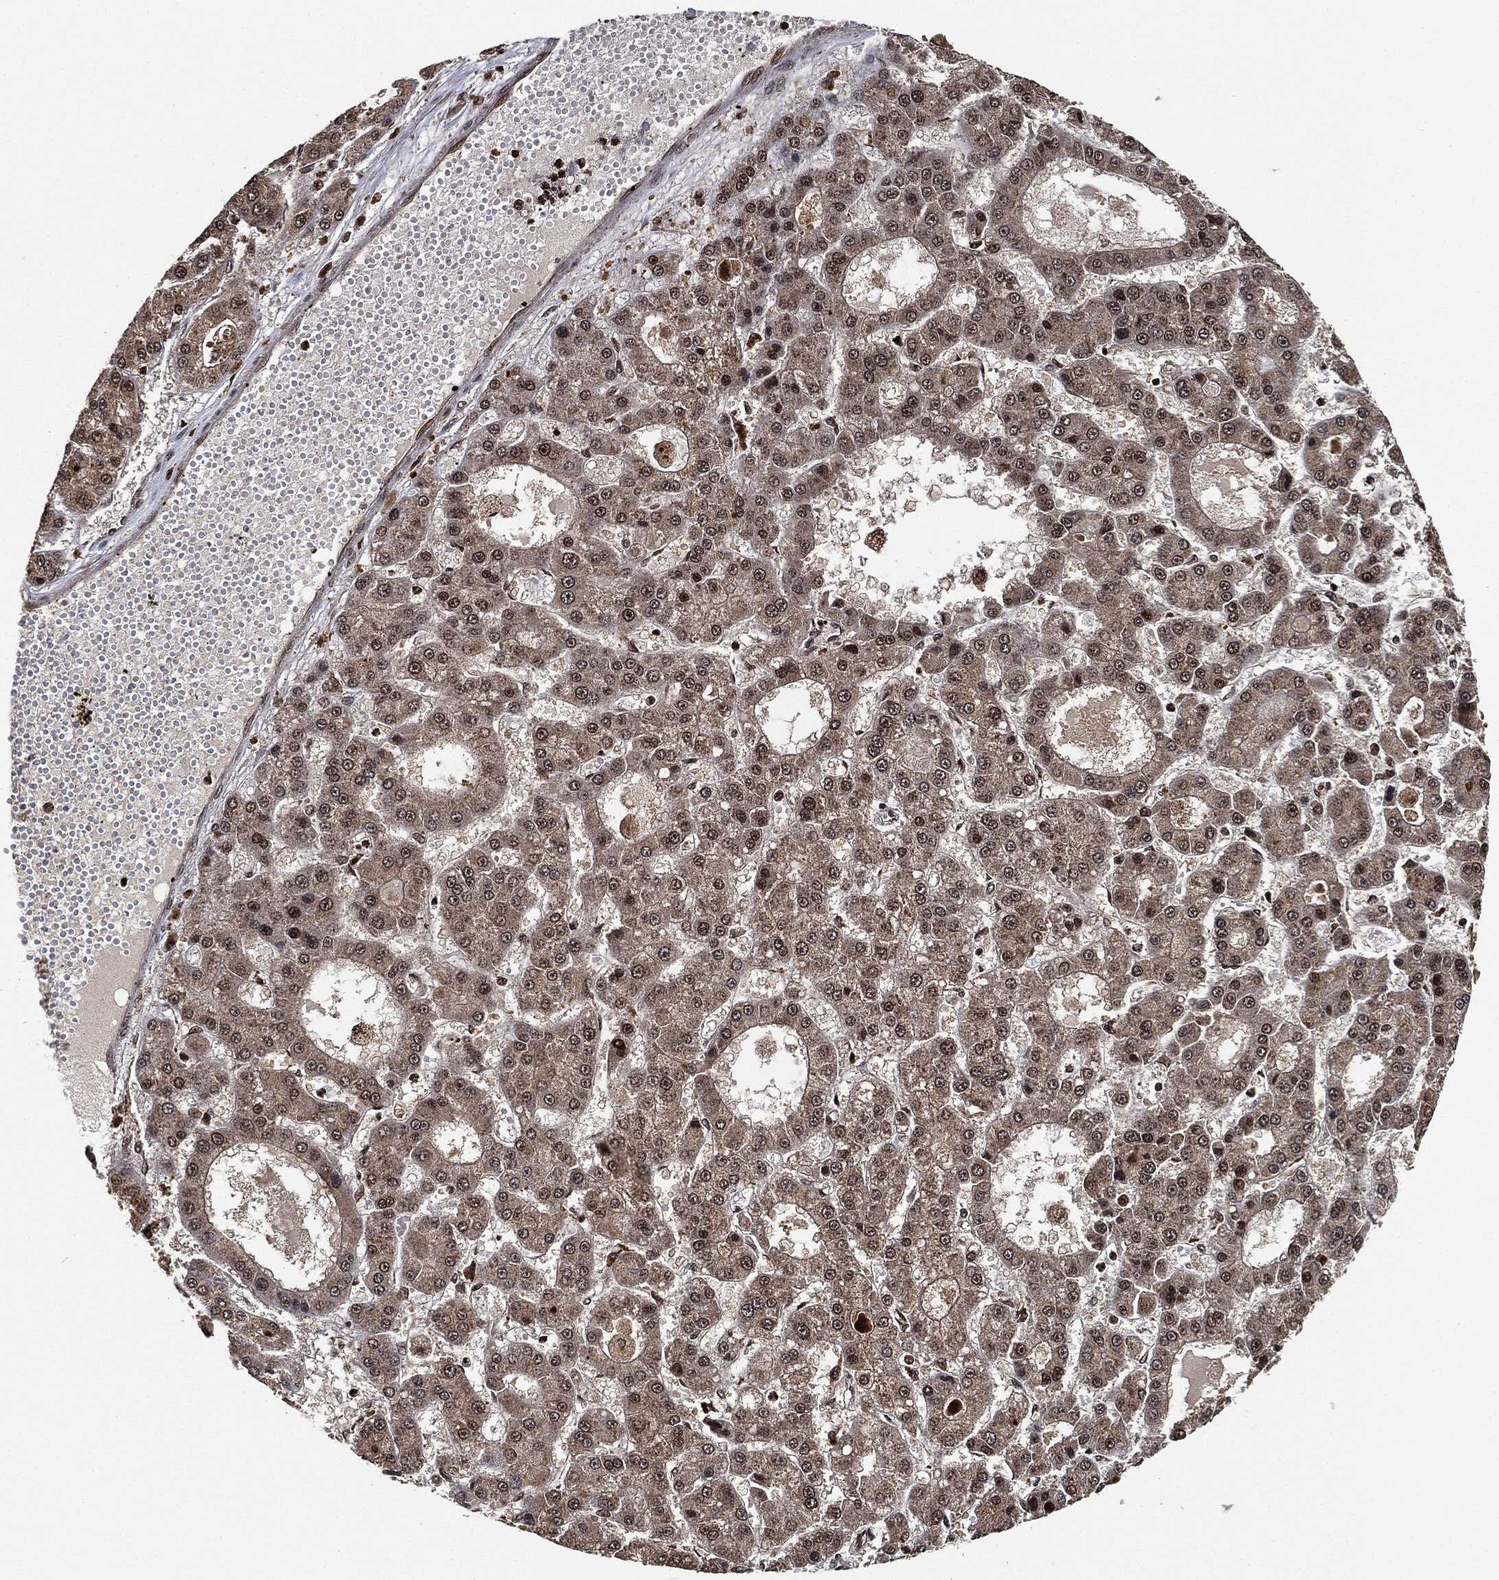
{"staining": {"intensity": "weak", "quantity": "25%-75%", "location": "cytoplasmic/membranous,nuclear"}, "tissue": "liver cancer", "cell_type": "Tumor cells", "image_type": "cancer", "snomed": [{"axis": "morphology", "description": "Carcinoma, Hepatocellular, NOS"}, {"axis": "topography", "description": "Liver"}], "caption": "Hepatocellular carcinoma (liver) stained for a protein (brown) exhibits weak cytoplasmic/membranous and nuclear positive positivity in about 25%-75% of tumor cells.", "gene": "PDK1", "patient": {"sex": "male", "age": 70}}